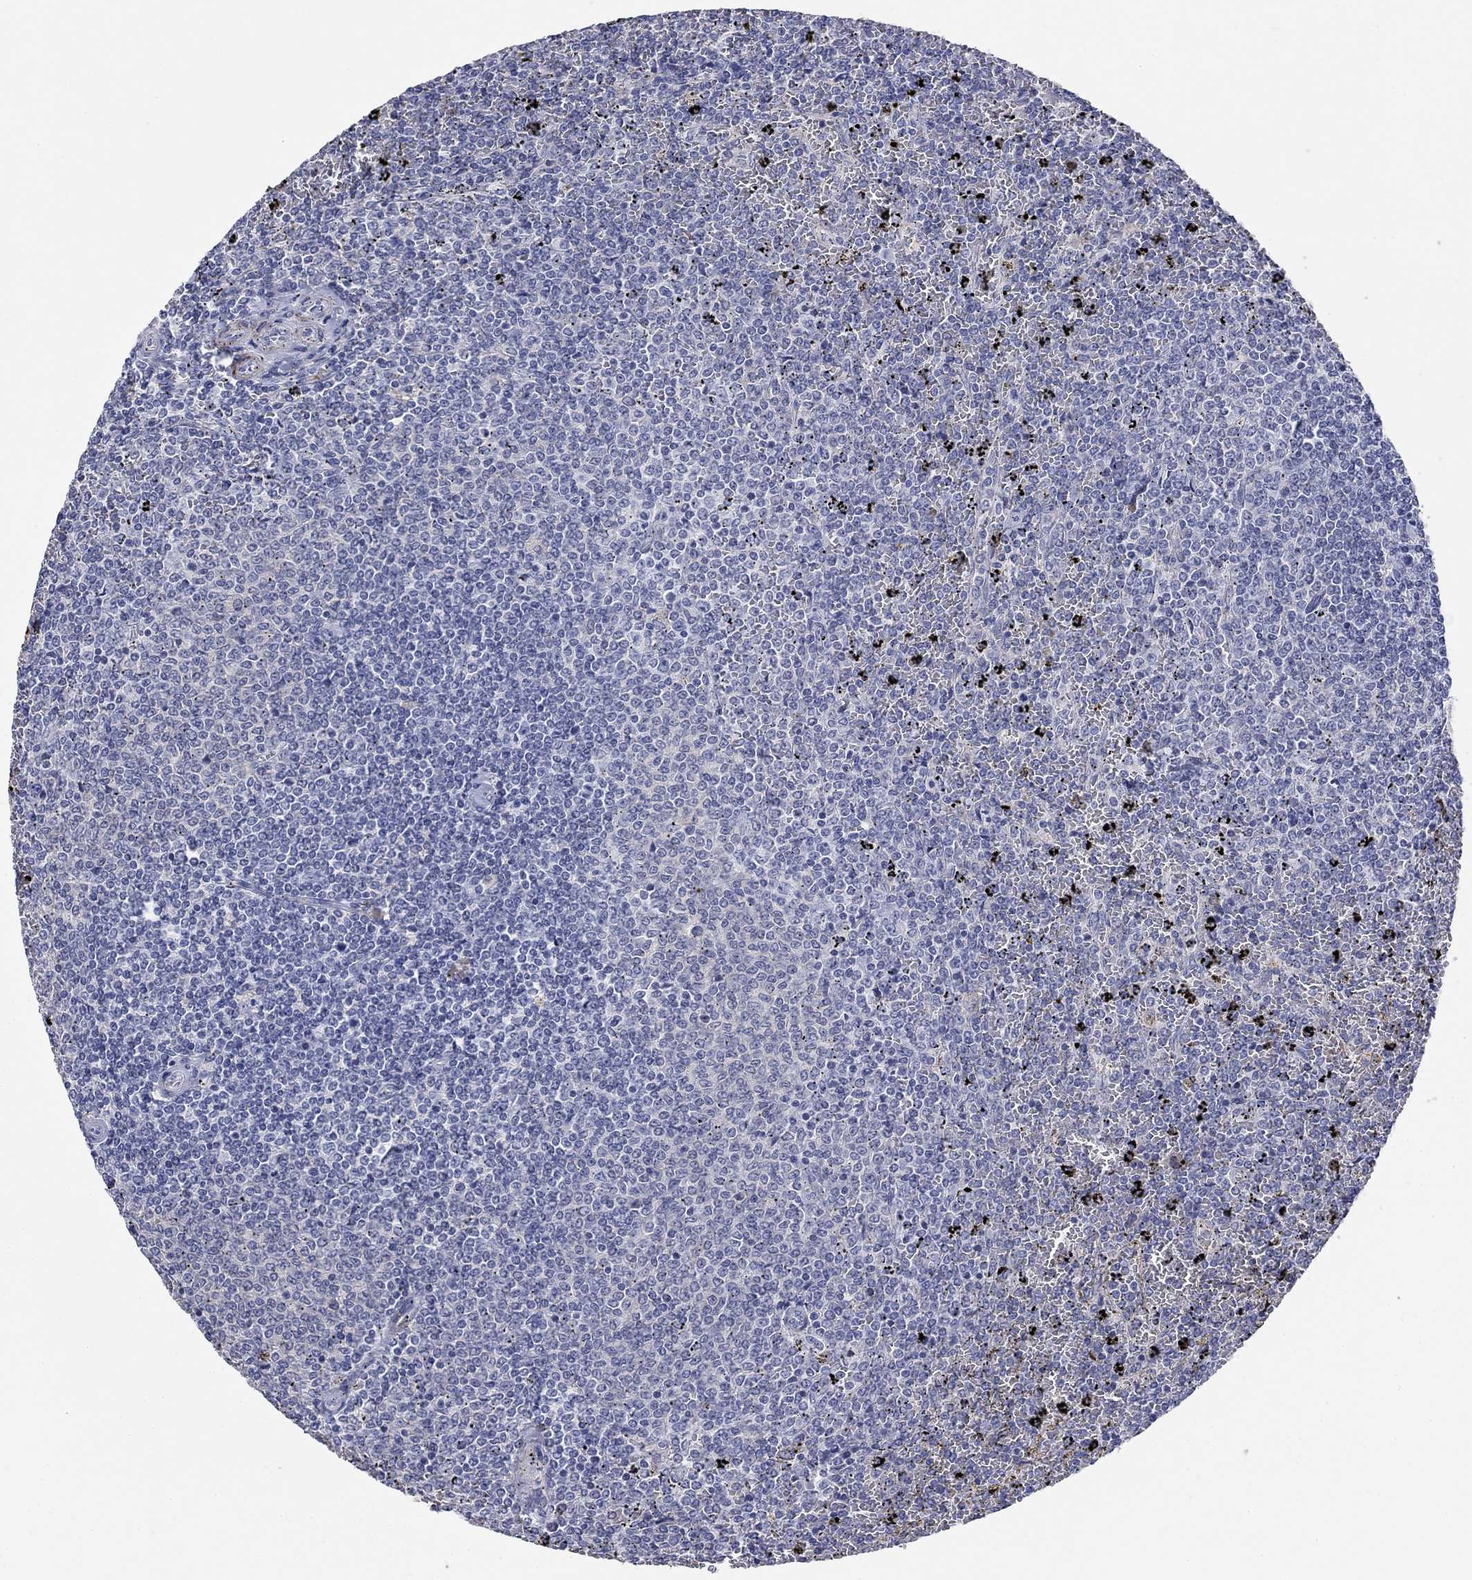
{"staining": {"intensity": "negative", "quantity": "none", "location": "none"}, "tissue": "lymphoma", "cell_type": "Tumor cells", "image_type": "cancer", "snomed": [{"axis": "morphology", "description": "Malignant lymphoma, non-Hodgkin's type, Low grade"}, {"axis": "topography", "description": "Spleen"}], "caption": "The photomicrograph reveals no significant staining in tumor cells of lymphoma. (DAB IHC visualized using brightfield microscopy, high magnification).", "gene": "PTPRZ1", "patient": {"sex": "female", "age": 77}}